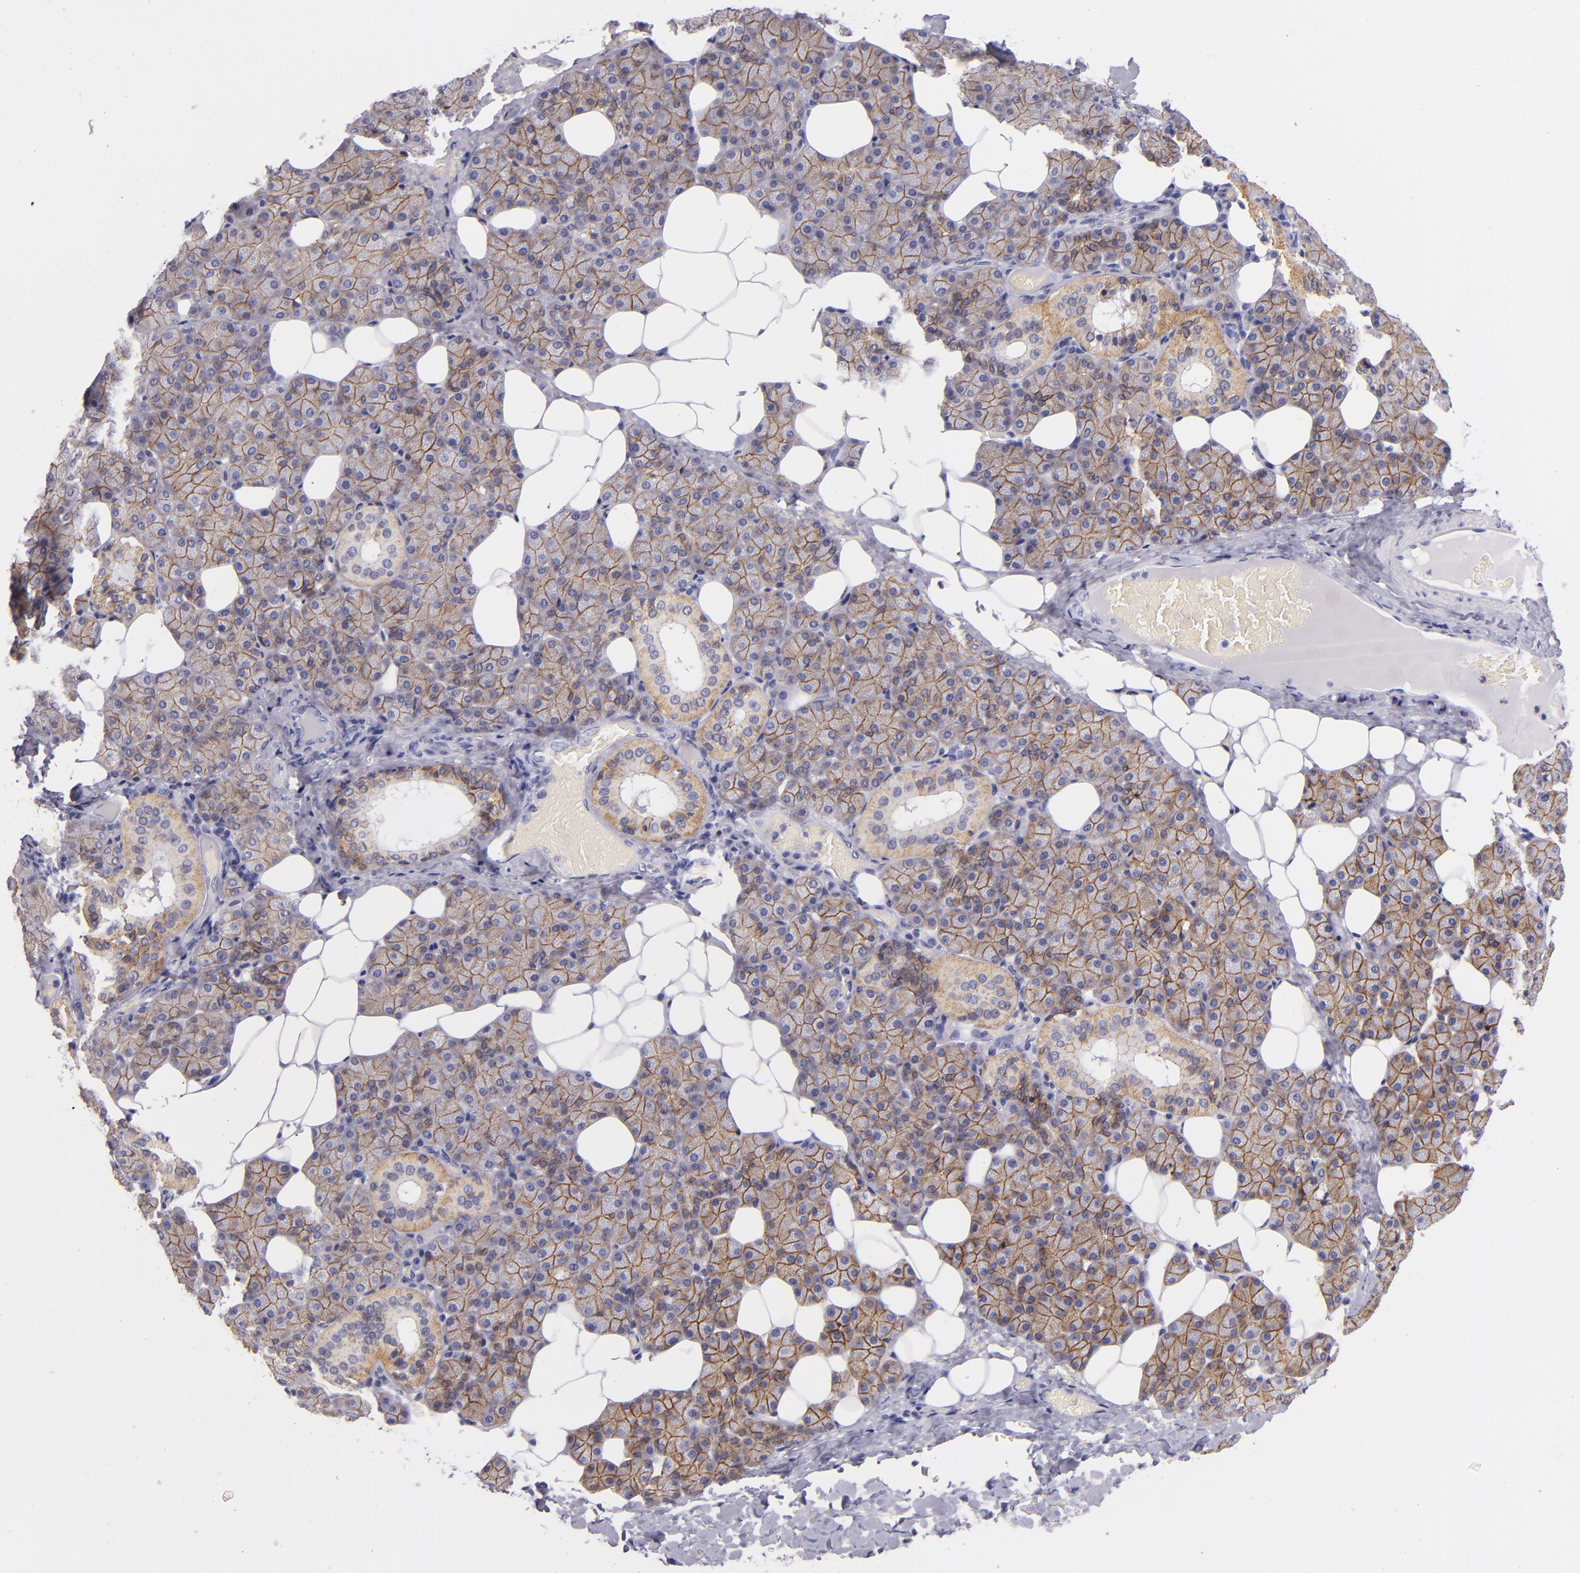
{"staining": {"intensity": "moderate", "quantity": ">75%", "location": "cytoplasmic/membranous"}, "tissue": "salivary gland", "cell_type": "Glandular cells", "image_type": "normal", "snomed": [{"axis": "morphology", "description": "Normal tissue, NOS"}, {"axis": "topography", "description": "Lymph node"}, {"axis": "topography", "description": "Salivary gland"}], "caption": "IHC of unremarkable human salivary gland shows medium levels of moderate cytoplasmic/membranous positivity in approximately >75% of glandular cells.", "gene": "CDH3", "patient": {"sex": "male", "age": 8}}